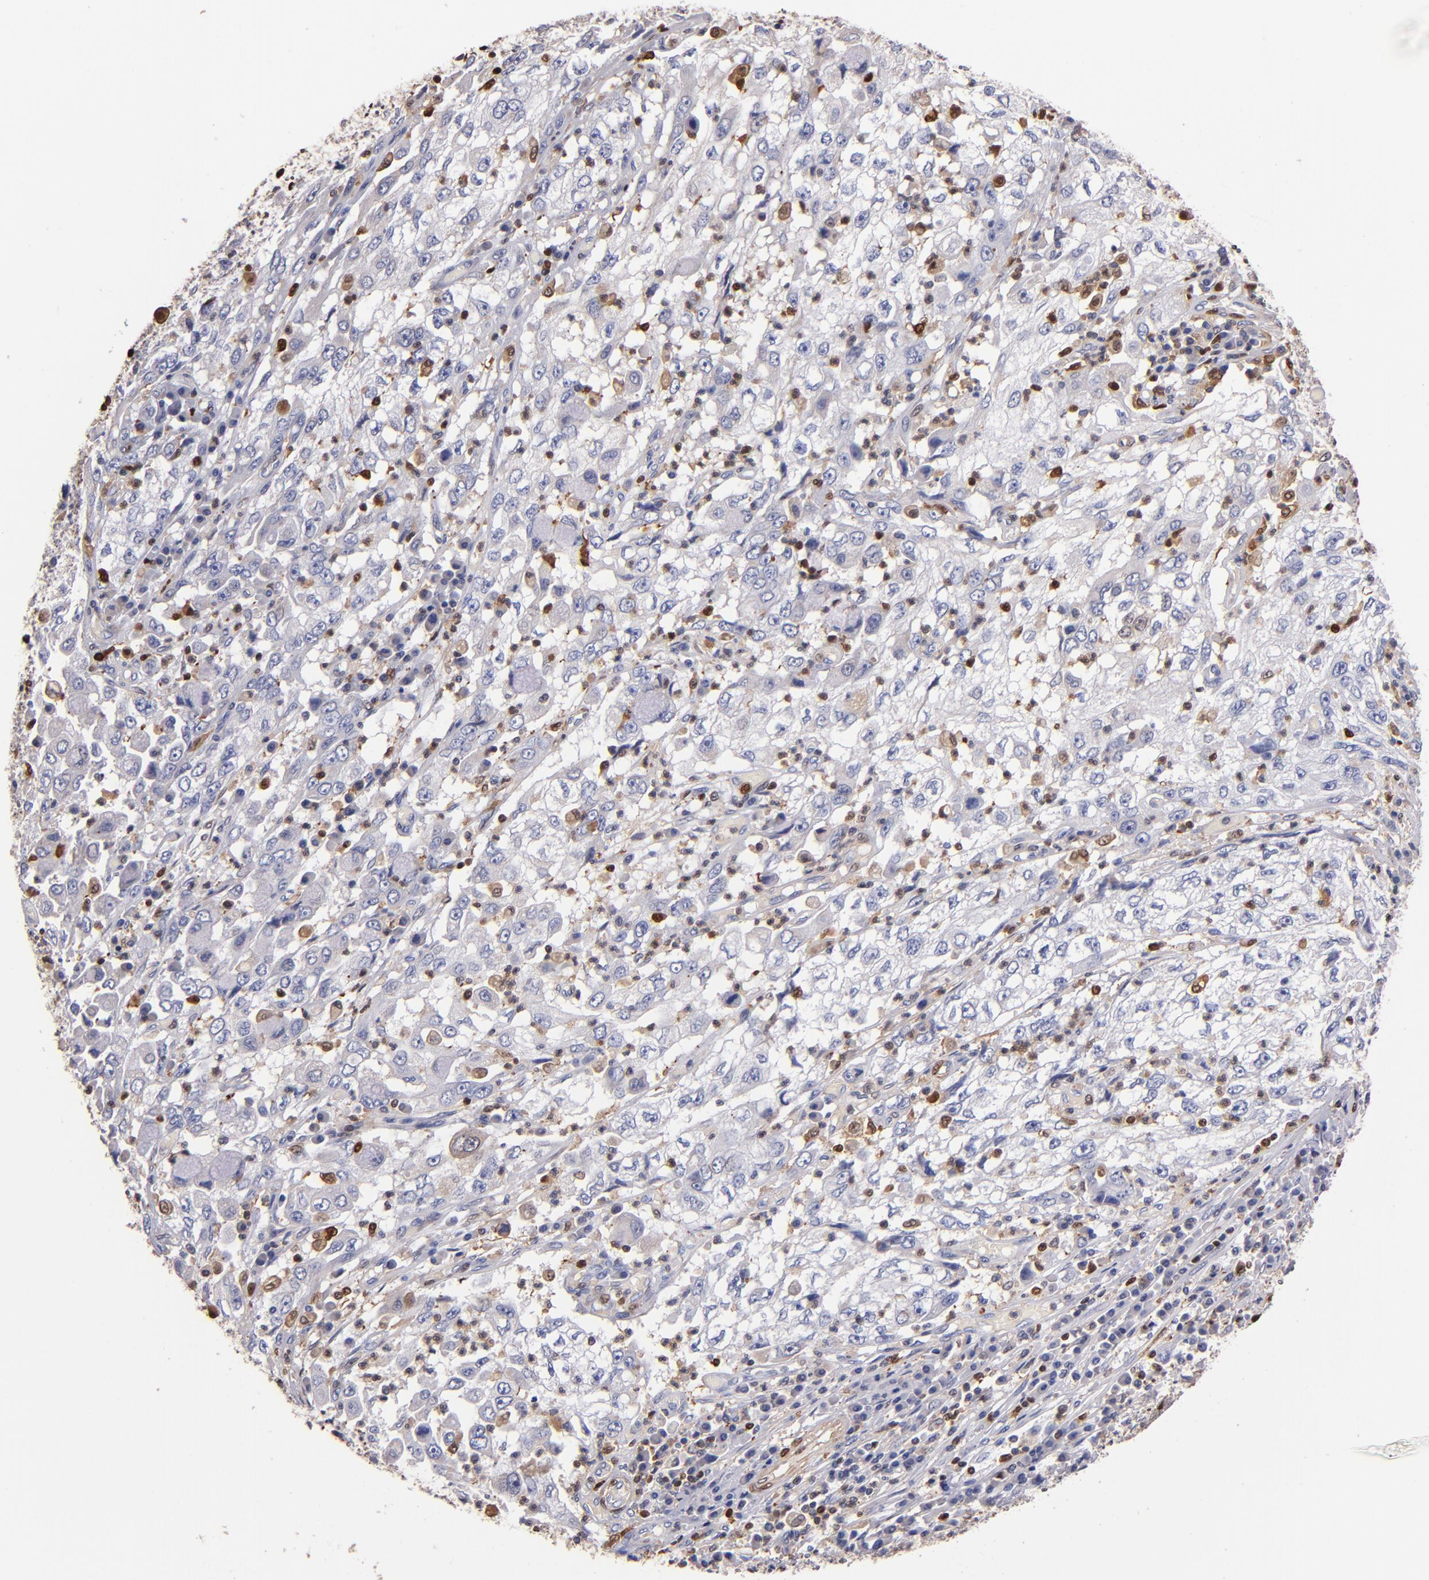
{"staining": {"intensity": "weak", "quantity": "<25%", "location": "cytoplasmic/membranous,nuclear"}, "tissue": "cervical cancer", "cell_type": "Tumor cells", "image_type": "cancer", "snomed": [{"axis": "morphology", "description": "Squamous cell carcinoma, NOS"}, {"axis": "topography", "description": "Cervix"}], "caption": "IHC histopathology image of neoplastic tissue: human cervical squamous cell carcinoma stained with DAB (3,3'-diaminobenzidine) demonstrates no significant protein staining in tumor cells. (Immunohistochemistry (ihc), brightfield microscopy, high magnification).", "gene": "S100A4", "patient": {"sex": "female", "age": 36}}